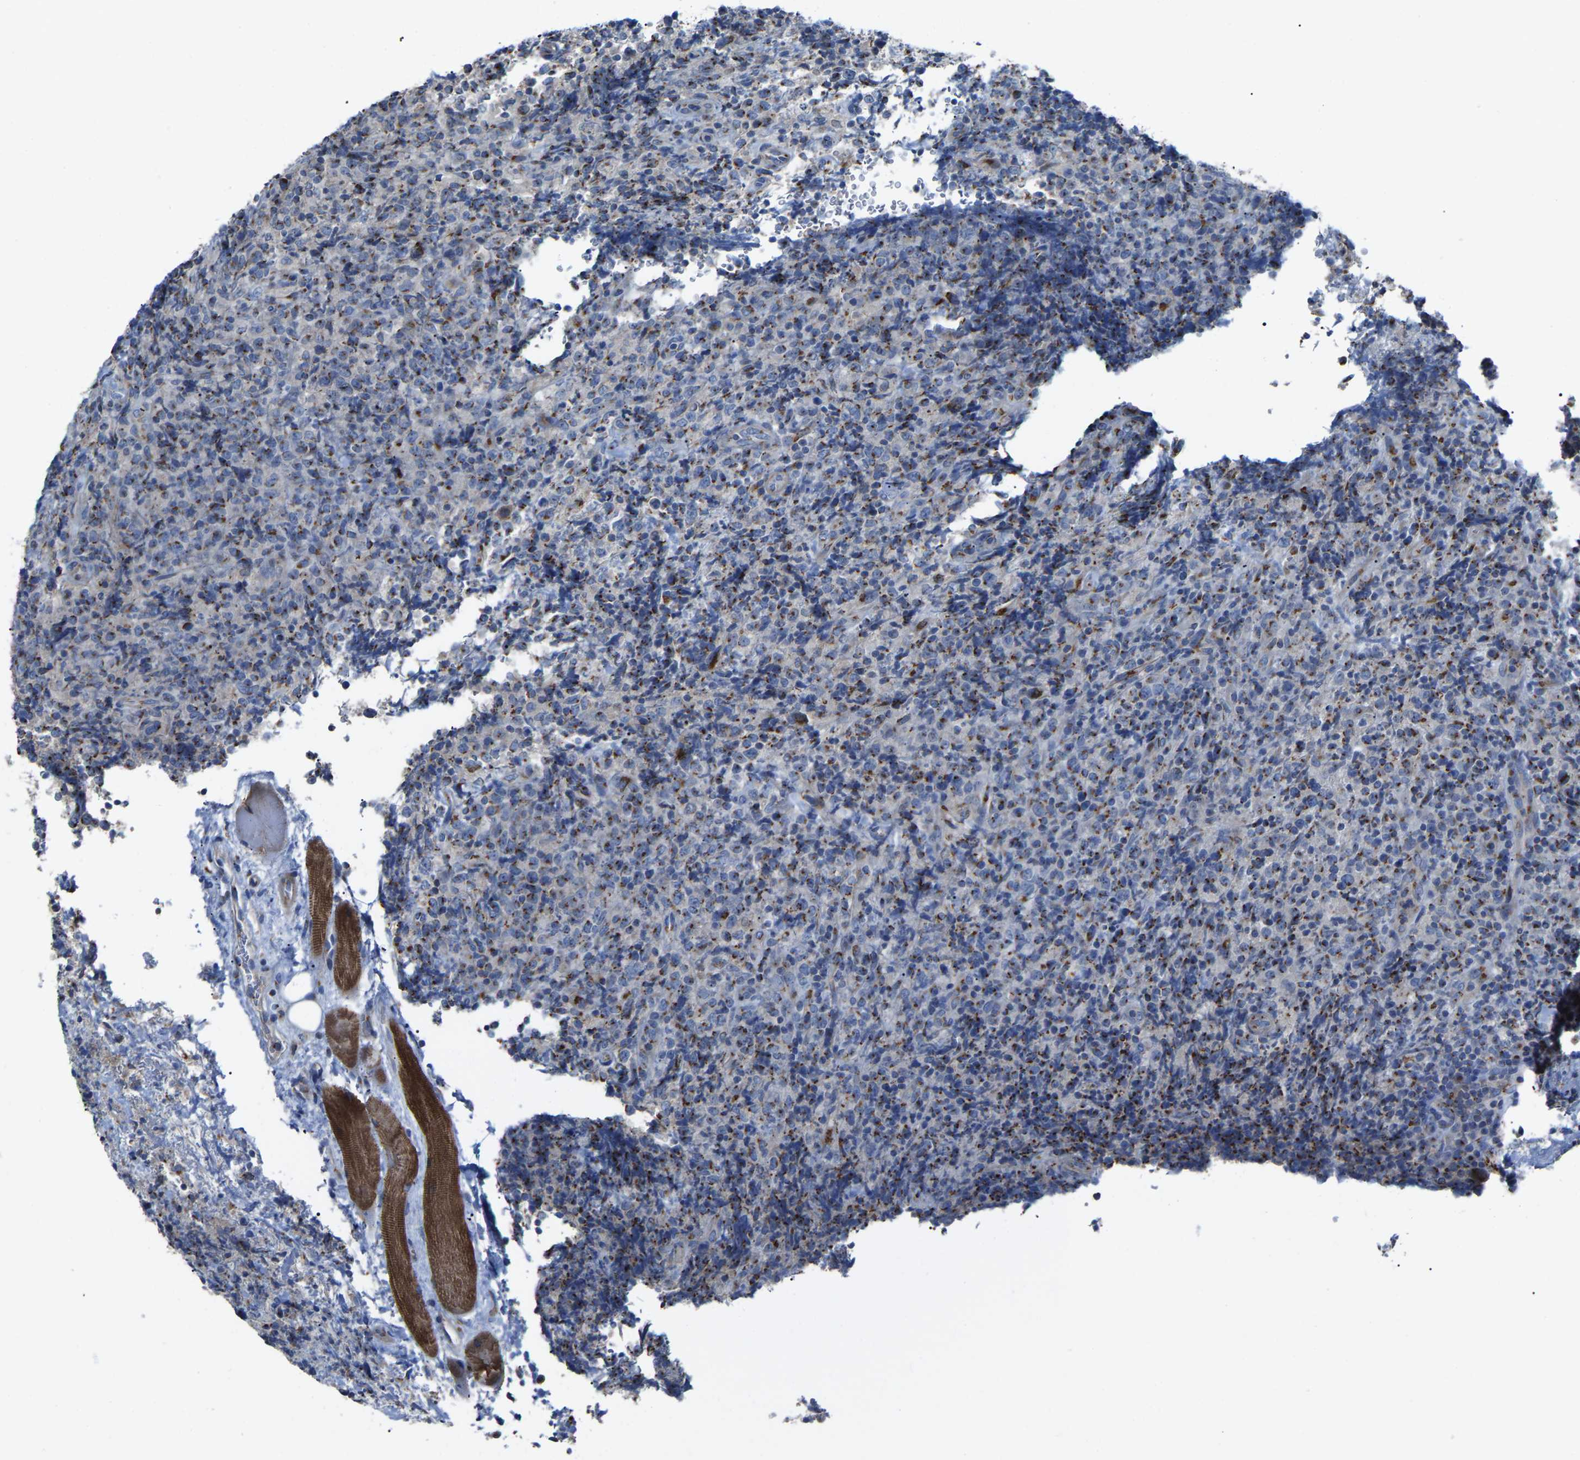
{"staining": {"intensity": "moderate", "quantity": "25%-75%", "location": "cytoplasmic/membranous"}, "tissue": "lymphoma", "cell_type": "Tumor cells", "image_type": "cancer", "snomed": [{"axis": "morphology", "description": "Malignant lymphoma, non-Hodgkin's type, High grade"}, {"axis": "topography", "description": "Tonsil"}], "caption": "Approximately 25%-75% of tumor cells in human lymphoma demonstrate moderate cytoplasmic/membranous protein expression as visualized by brown immunohistochemical staining.", "gene": "CANT1", "patient": {"sex": "female", "age": 36}}